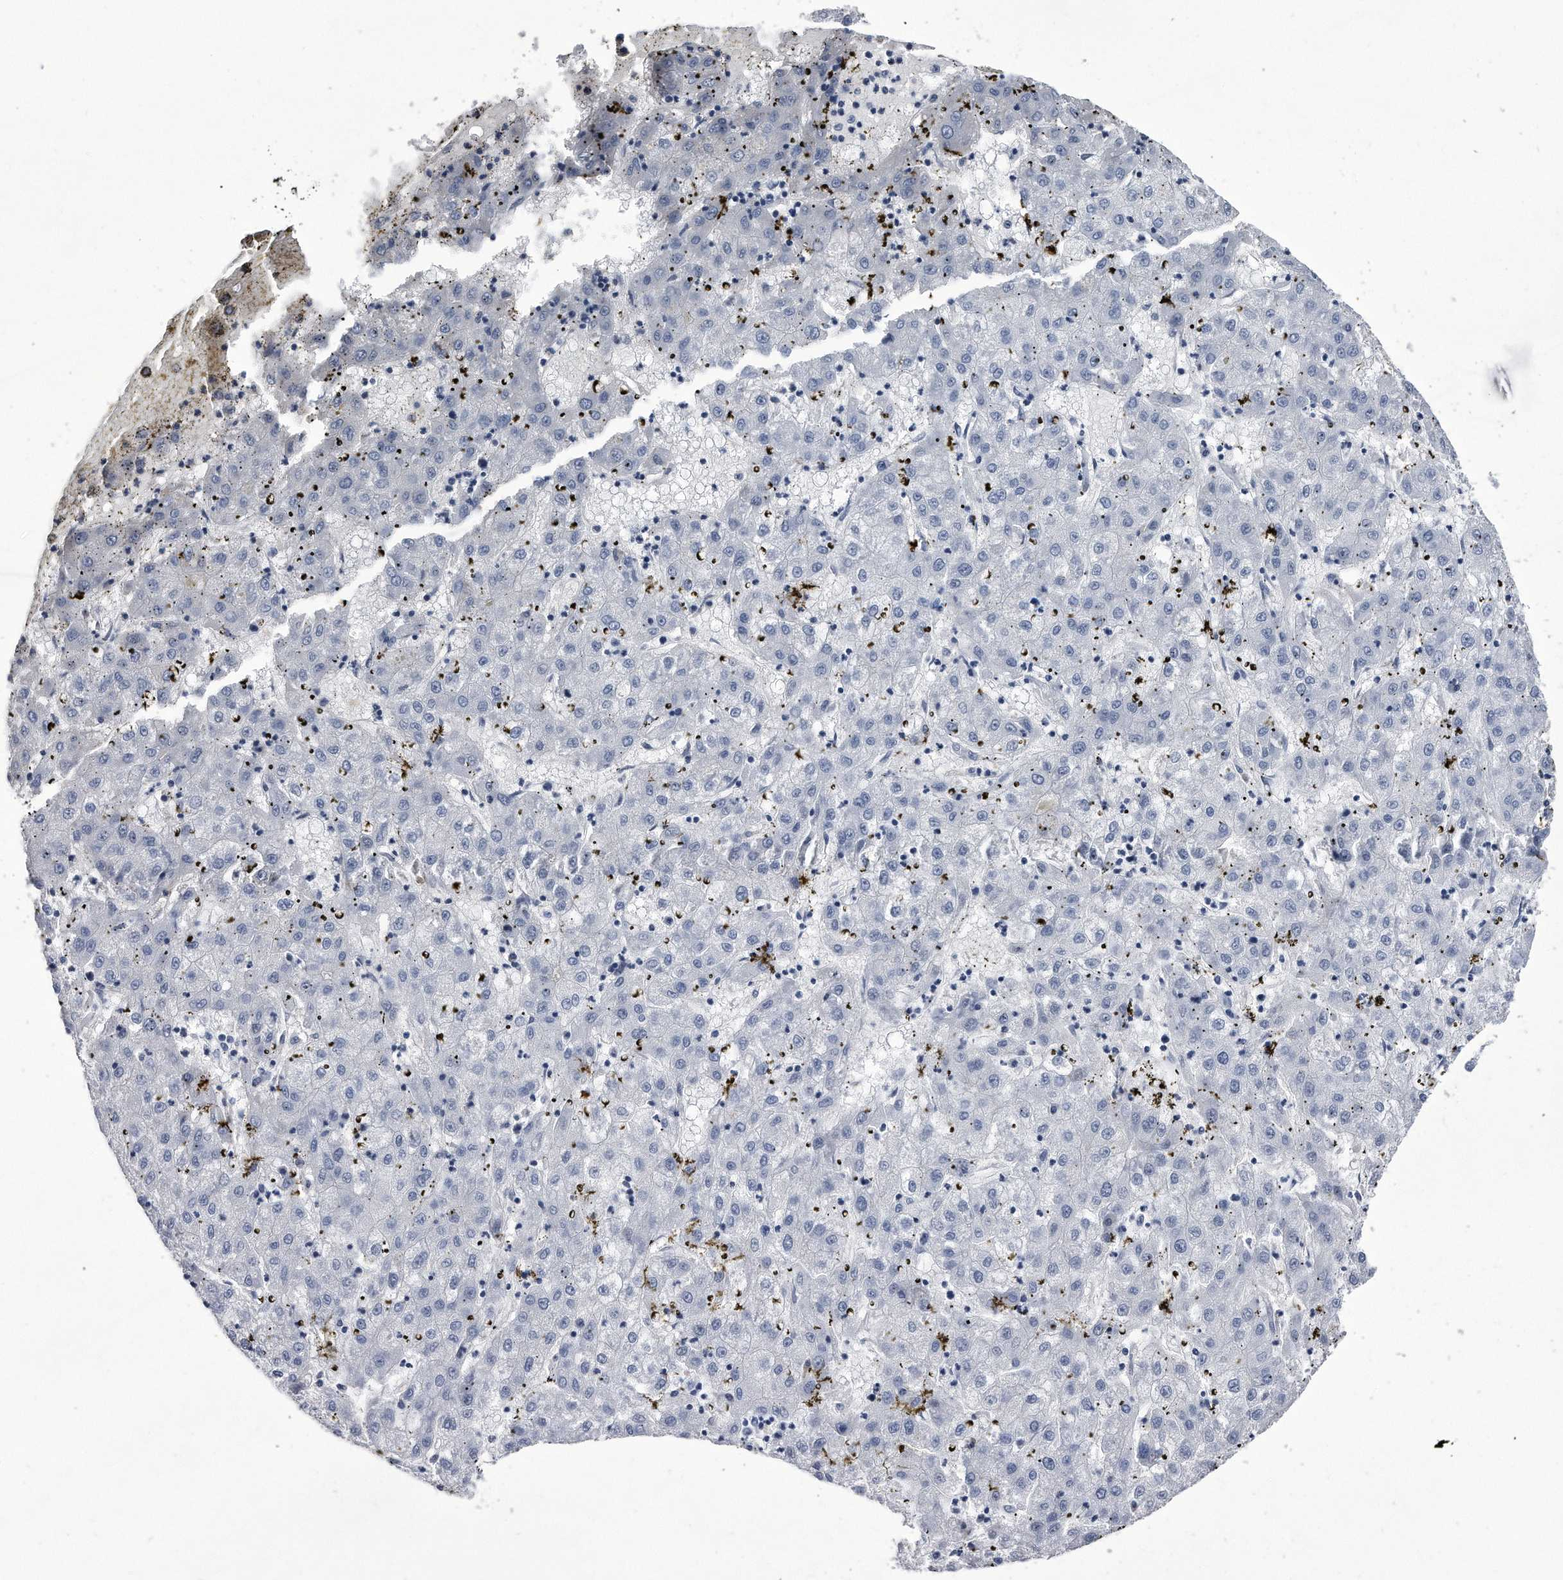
{"staining": {"intensity": "negative", "quantity": "none", "location": "none"}, "tissue": "liver cancer", "cell_type": "Tumor cells", "image_type": "cancer", "snomed": [{"axis": "morphology", "description": "Carcinoma, Hepatocellular, NOS"}, {"axis": "topography", "description": "Liver"}], "caption": "This is an immunohistochemistry photomicrograph of human liver cancer (hepatocellular carcinoma). There is no staining in tumor cells.", "gene": "KCTD8", "patient": {"sex": "male", "age": 72}}